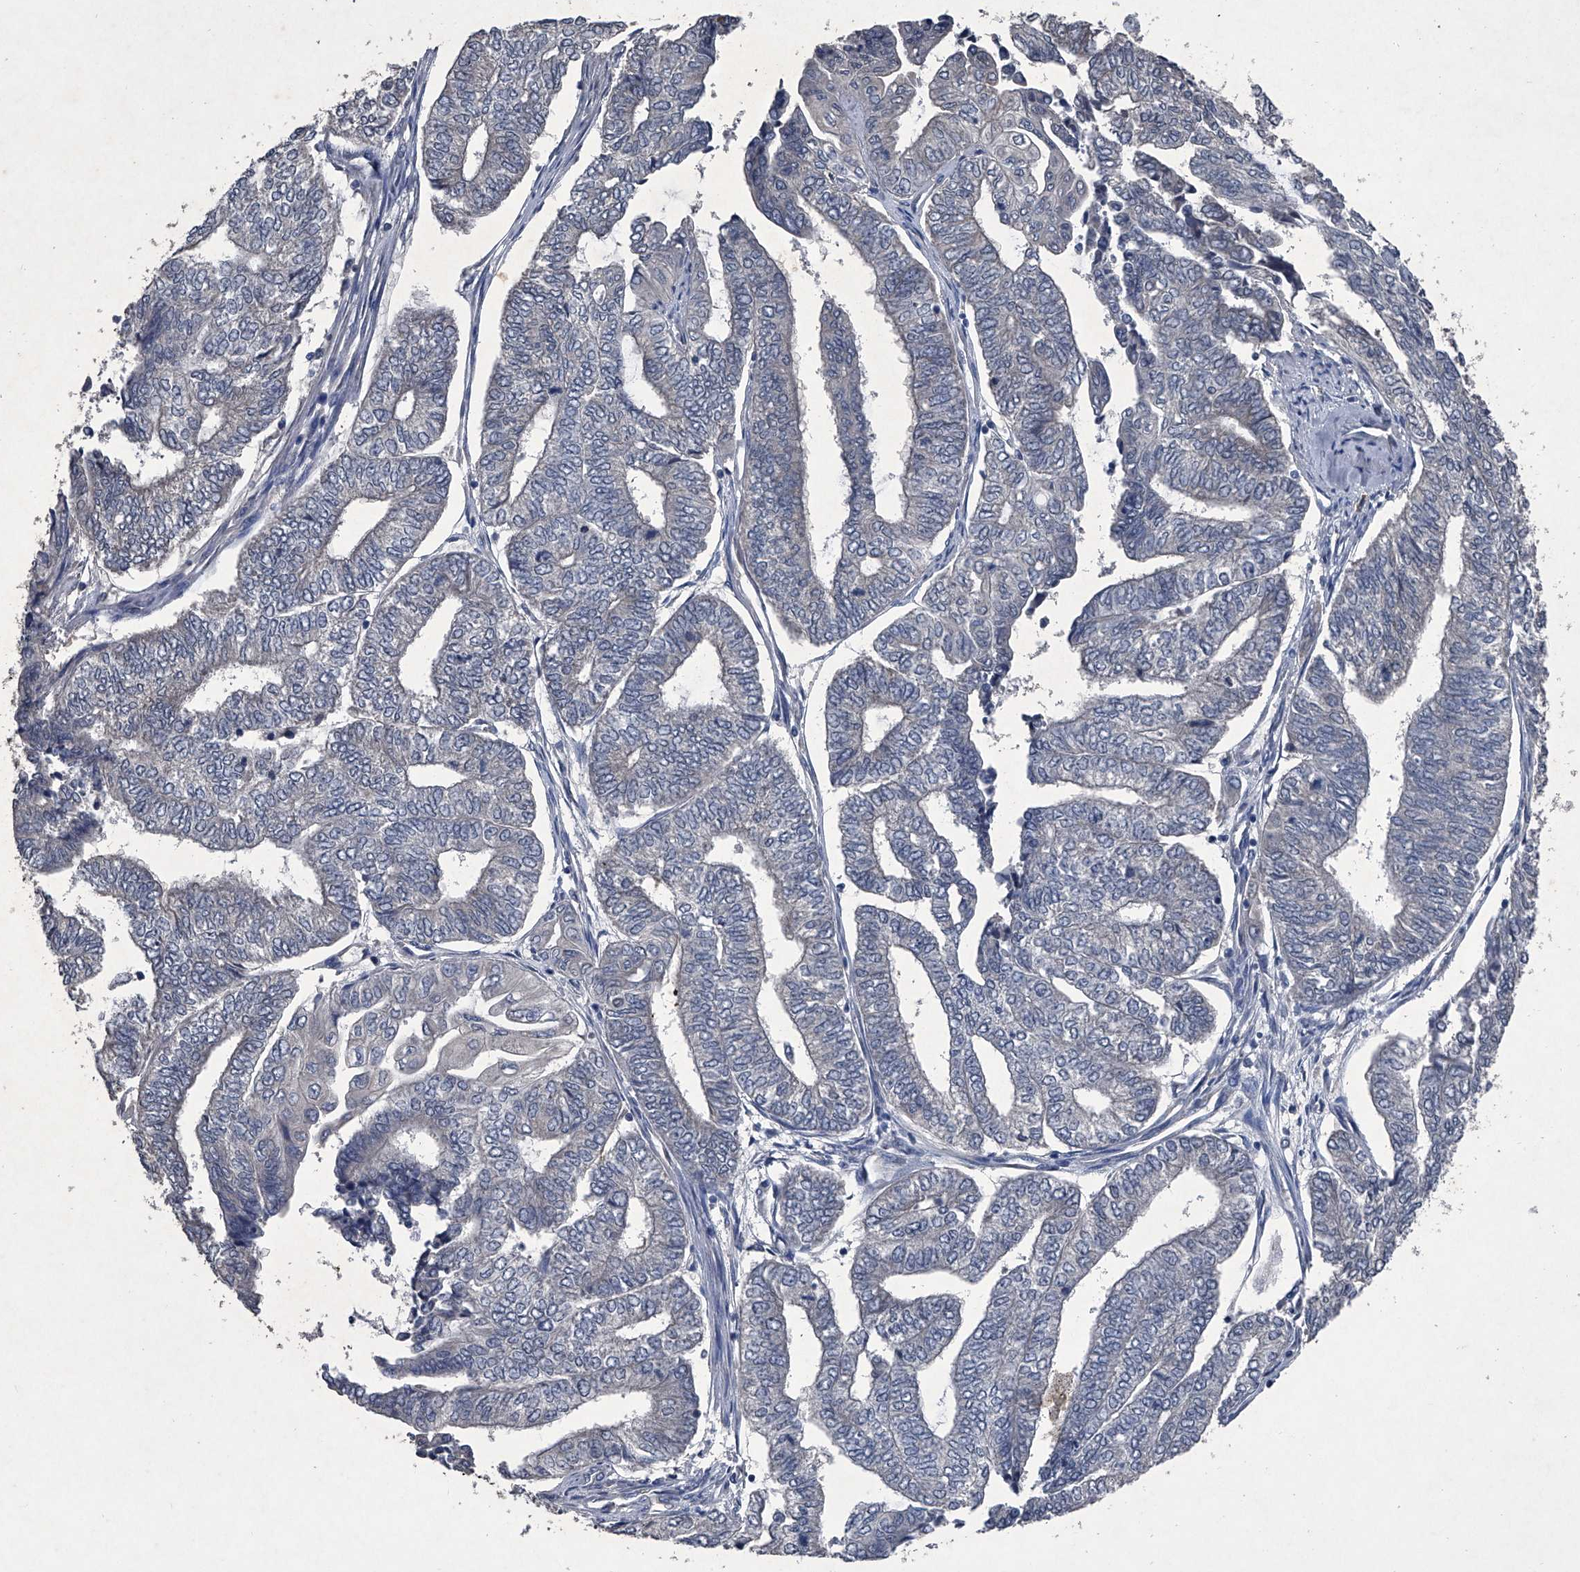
{"staining": {"intensity": "negative", "quantity": "none", "location": "none"}, "tissue": "endometrial cancer", "cell_type": "Tumor cells", "image_type": "cancer", "snomed": [{"axis": "morphology", "description": "Adenocarcinoma, NOS"}, {"axis": "topography", "description": "Uterus"}, {"axis": "topography", "description": "Endometrium"}], "caption": "An immunohistochemistry micrograph of endometrial adenocarcinoma is shown. There is no staining in tumor cells of endometrial adenocarcinoma.", "gene": "MAPKAP1", "patient": {"sex": "female", "age": 70}}